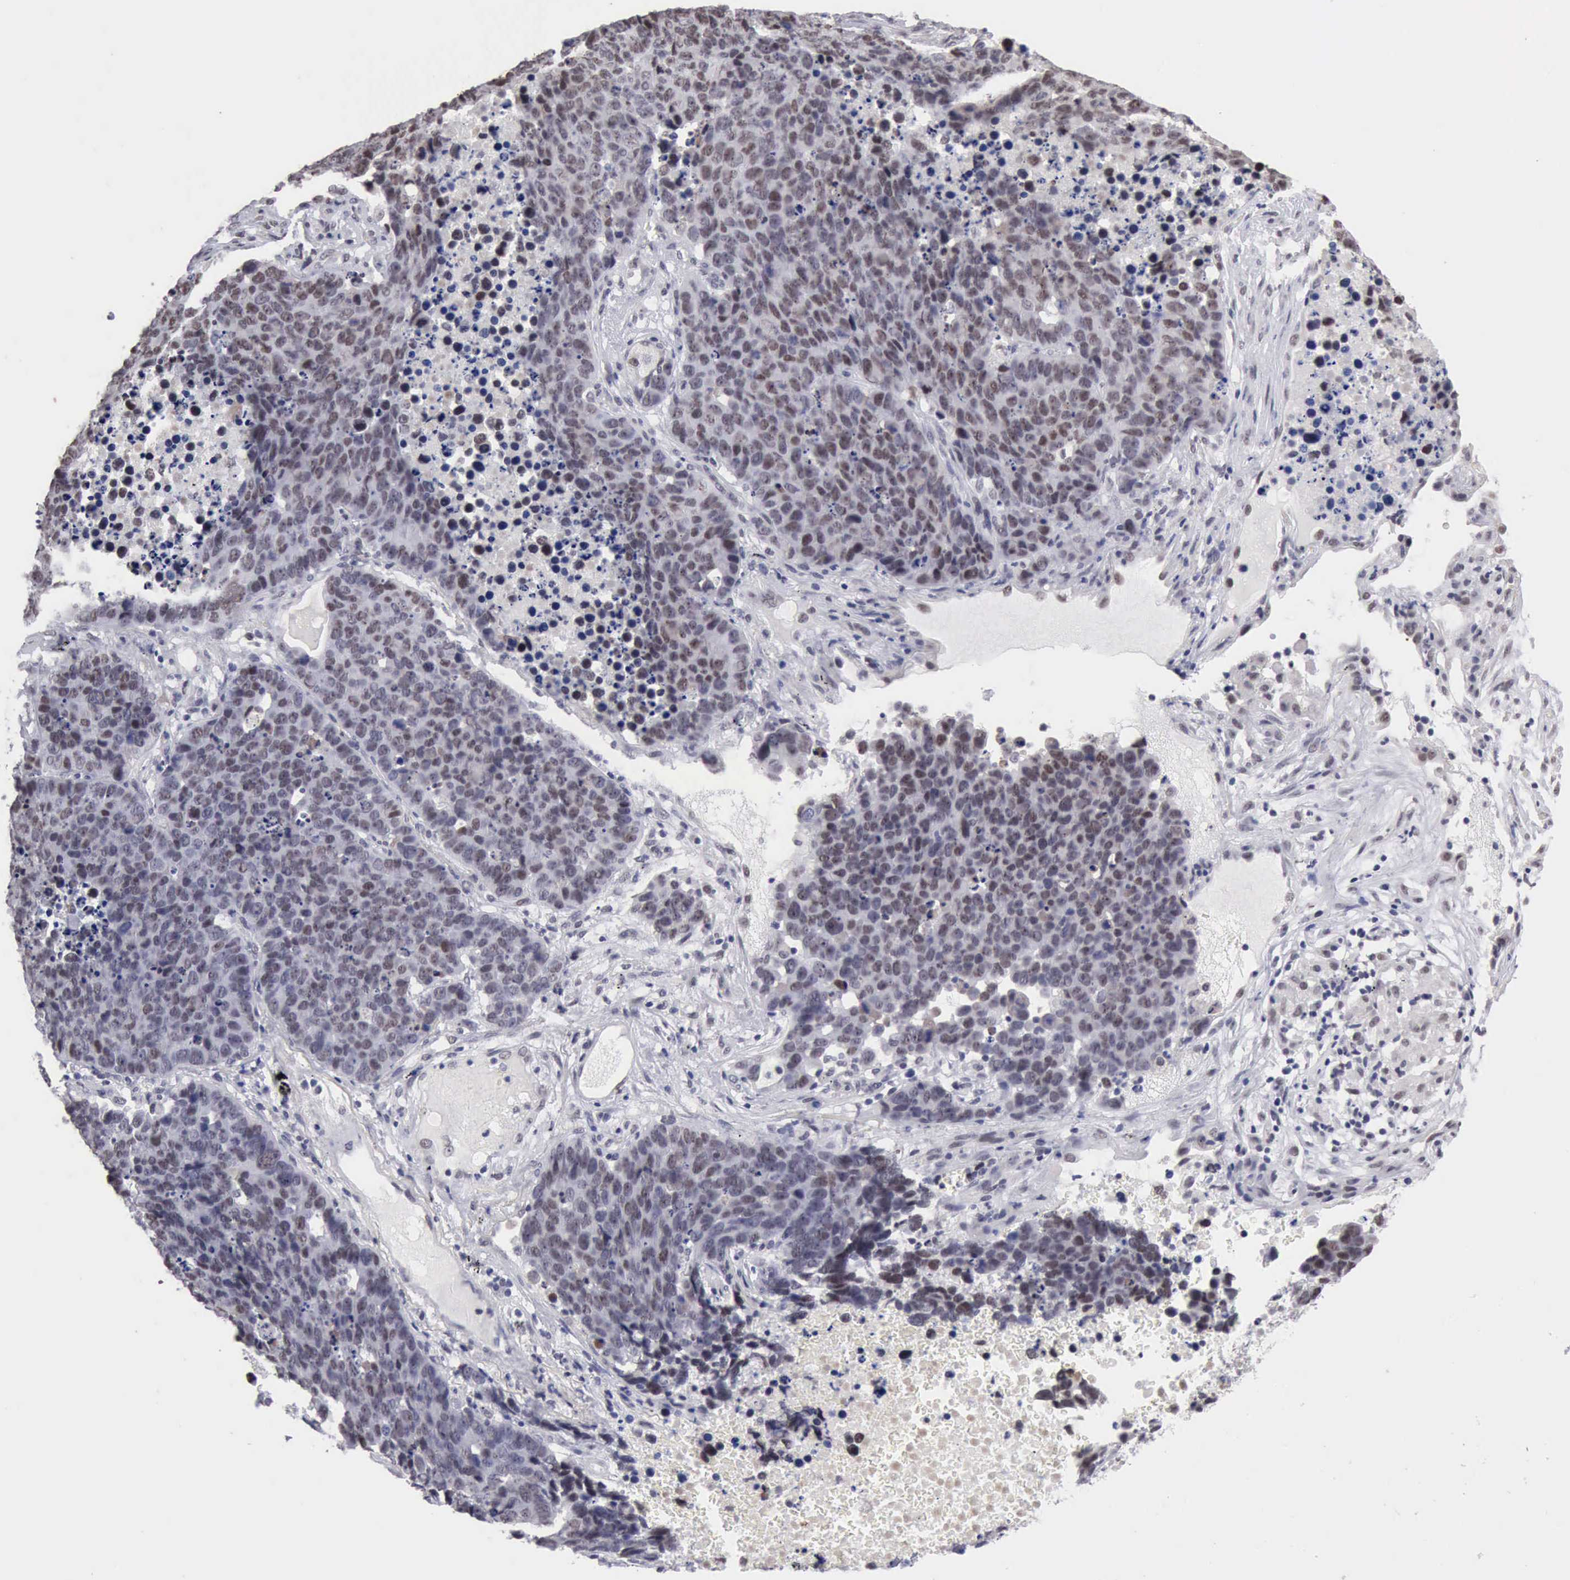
{"staining": {"intensity": "weak", "quantity": "<25%", "location": "nuclear"}, "tissue": "lung cancer", "cell_type": "Tumor cells", "image_type": "cancer", "snomed": [{"axis": "morphology", "description": "Carcinoid, malignant, NOS"}, {"axis": "topography", "description": "Lung"}], "caption": "The photomicrograph demonstrates no staining of tumor cells in lung cancer (malignant carcinoid). Brightfield microscopy of immunohistochemistry stained with DAB (3,3'-diaminobenzidine) (brown) and hematoxylin (blue), captured at high magnification.", "gene": "TAF1", "patient": {"sex": "male", "age": 60}}